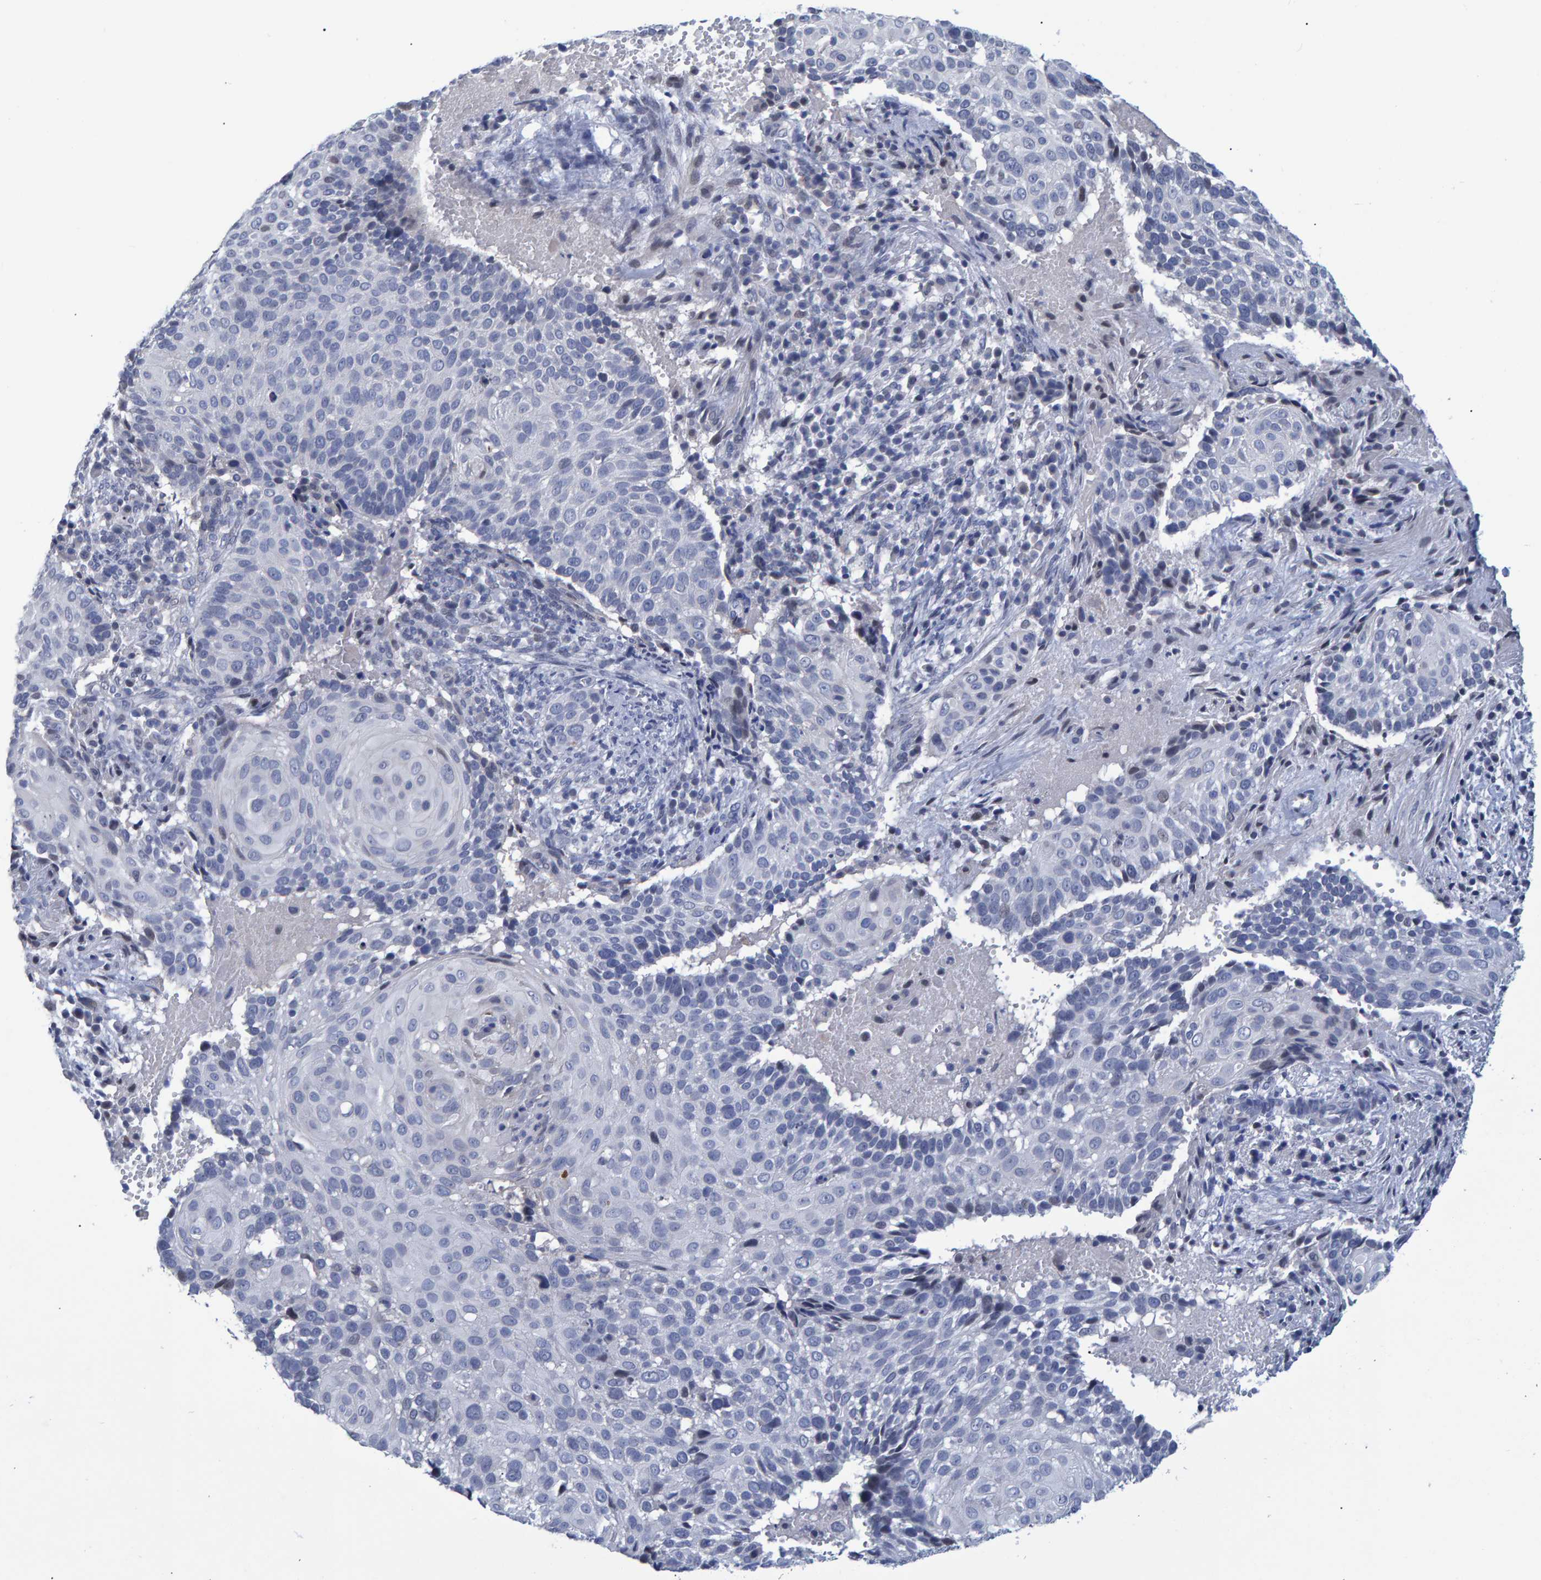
{"staining": {"intensity": "negative", "quantity": "none", "location": "none"}, "tissue": "cervical cancer", "cell_type": "Tumor cells", "image_type": "cancer", "snomed": [{"axis": "morphology", "description": "Squamous cell carcinoma, NOS"}, {"axis": "topography", "description": "Cervix"}], "caption": "Immunohistochemistry (IHC) histopathology image of neoplastic tissue: cervical squamous cell carcinoma stained with DAB exhibits no significant protein staining in tumor cells.", "gene": "PROCA1", "patient": {"sex": "female", "age": 74}}